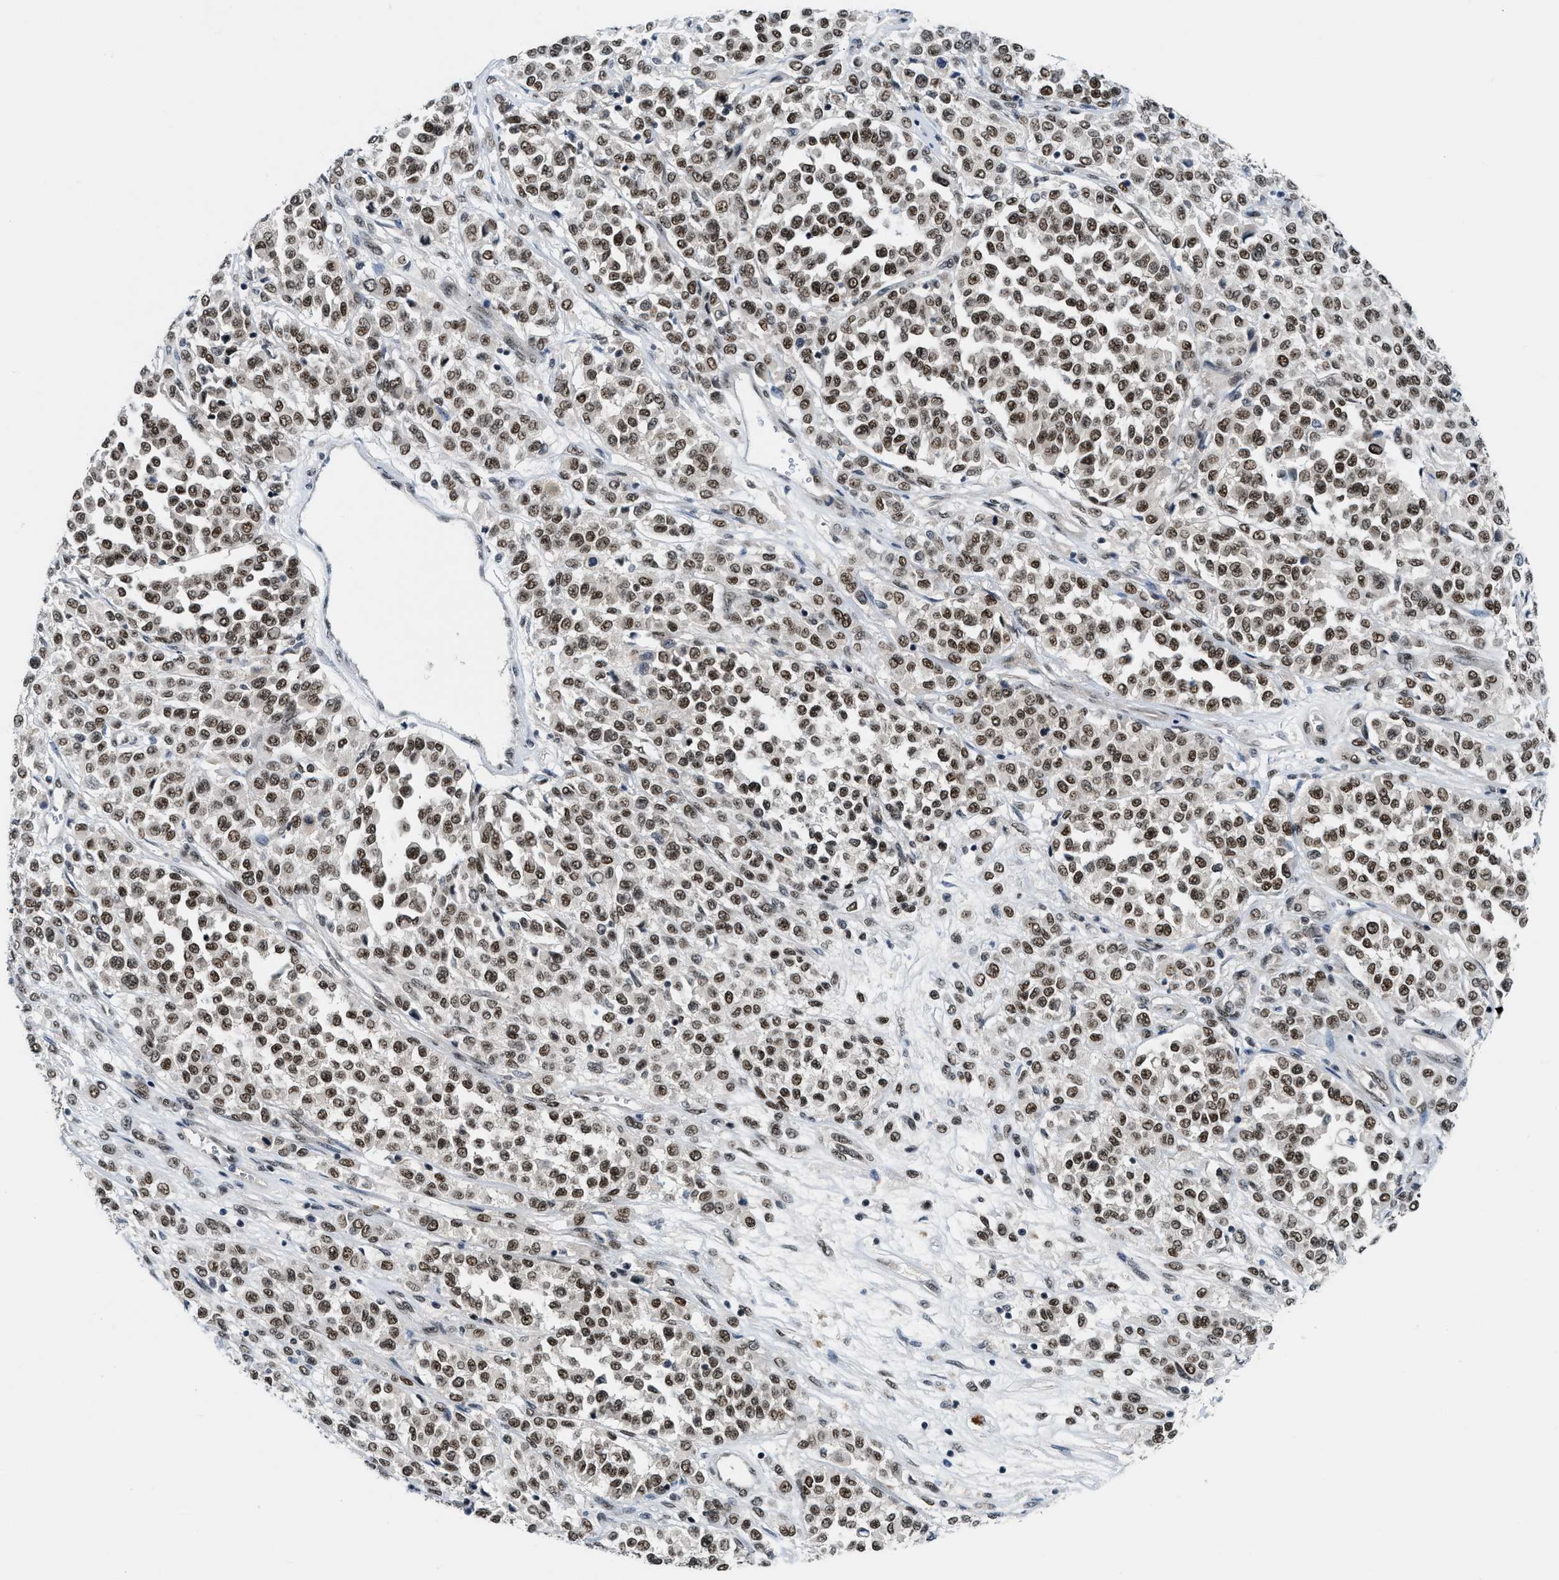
{"staining": {"intensity": "moderate", "quantity": ">75%", "location": "nuclear"}, "tissue": "melanoma", "cell_type": "Tumor cells", "image_type": "cancer", "snomed": [{"axis": "morphology", "description": "Malignant melanoma, Metastatic site"}, {"axis": "topography", "description": "Pancreas"}], "caption": "The photomicrograph demonstrates immunohistochemical staining of malignant melanoma (metastatic site). There is moderate nuclear expression is present in about >75% of tumor cells. The protein is stained brown, and the nuclei are stained in blue (DAB IHC with brightfield microscopy, high magnification).", "gene": "NCOA1", "patient": {"sex": "female", "age": 30}}